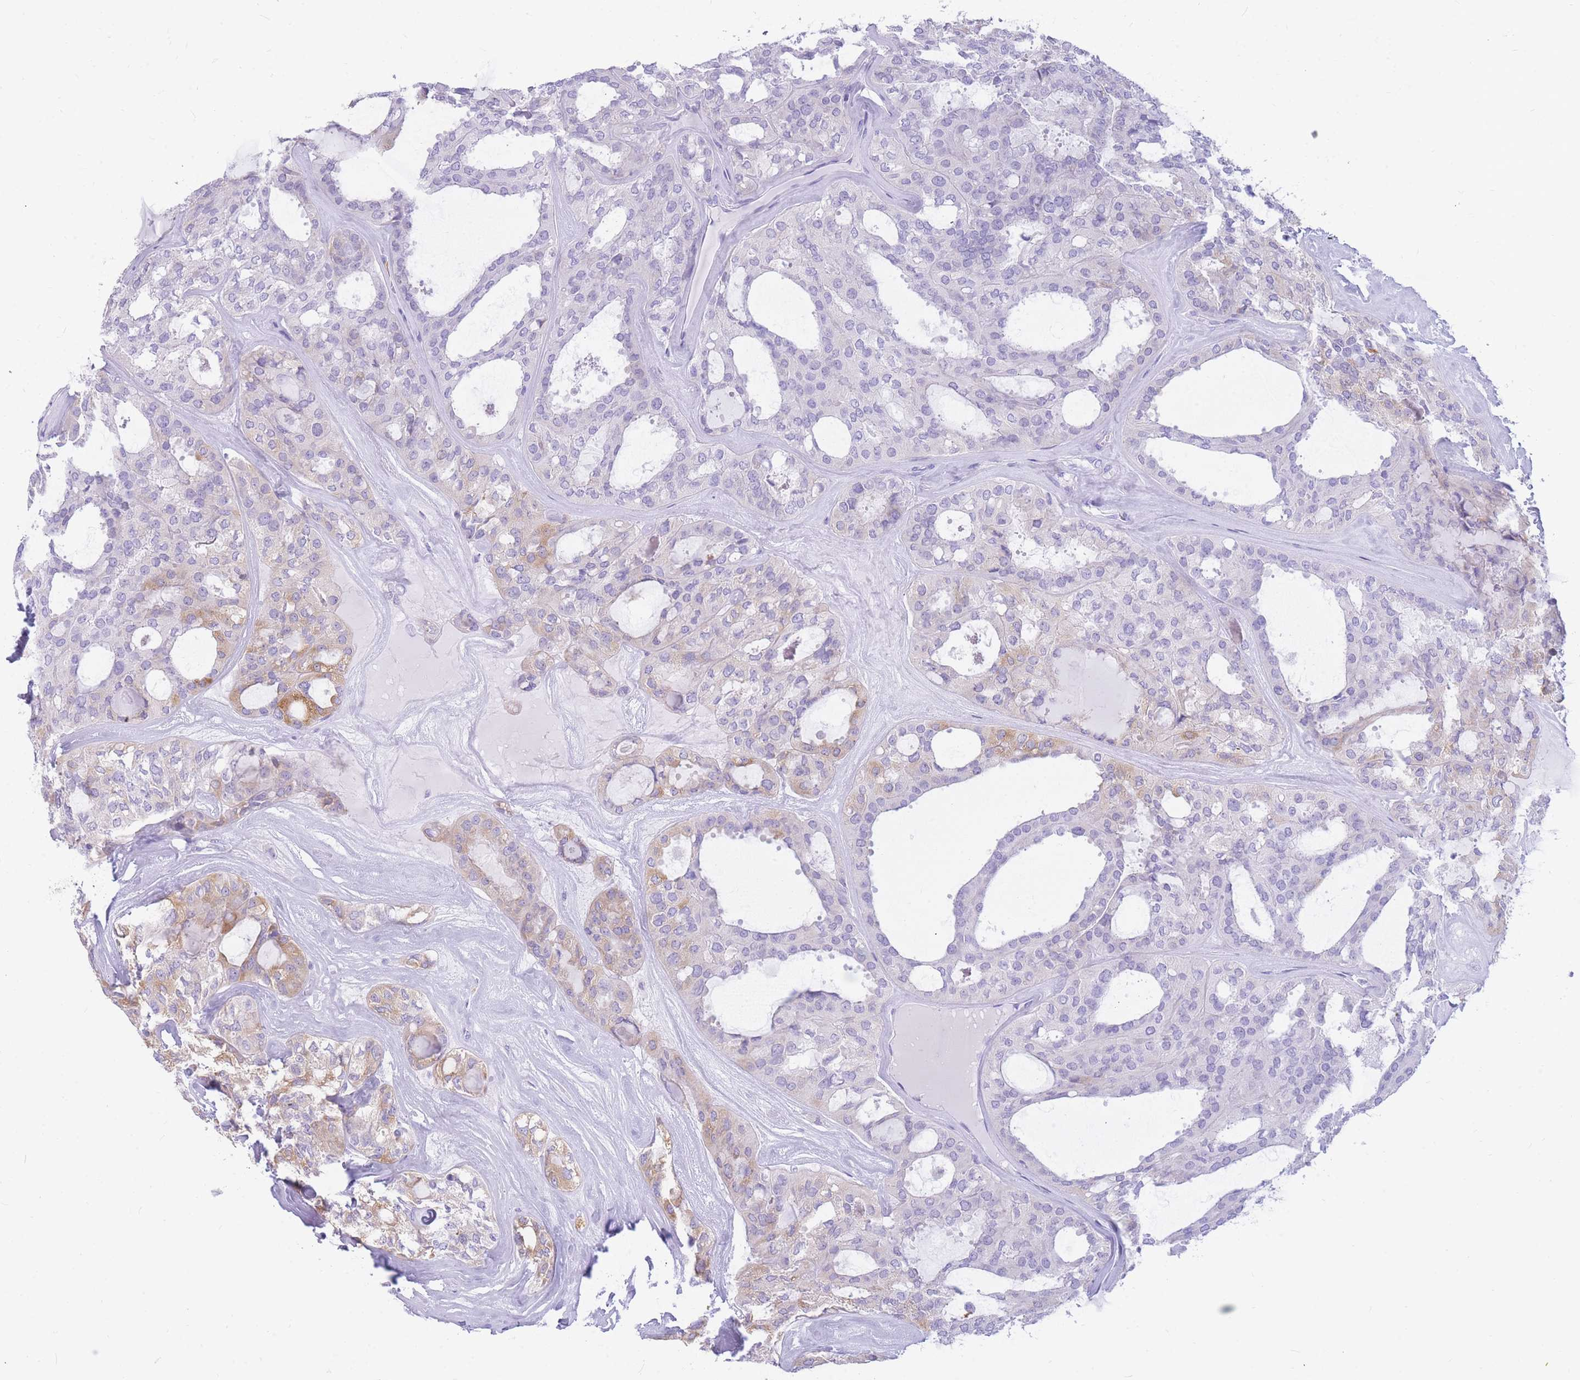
{"staining": {"intensity": "moderate", "quantity": "<25%", "location": "cytoplasmic/membranous"}, "tissue": "thyroid cancer", "cell_type": "Tumor cells", "image_type": "cancer", "snomed": [{"axis": "morphology", "description": "Follicular adenoma carcinoma, NOS"}, {"axis": "topography", "description": "Thyroid gland"}], "caption": "Thyroid follicular adenoma carcinoma was stained to show a protein in brown. There is low levels of moderate cytoplasmic/membranous staining in about <25% of tumor cells.", "gene": "TPSAB1", "patient": {"sex": "male", "age": 75}}